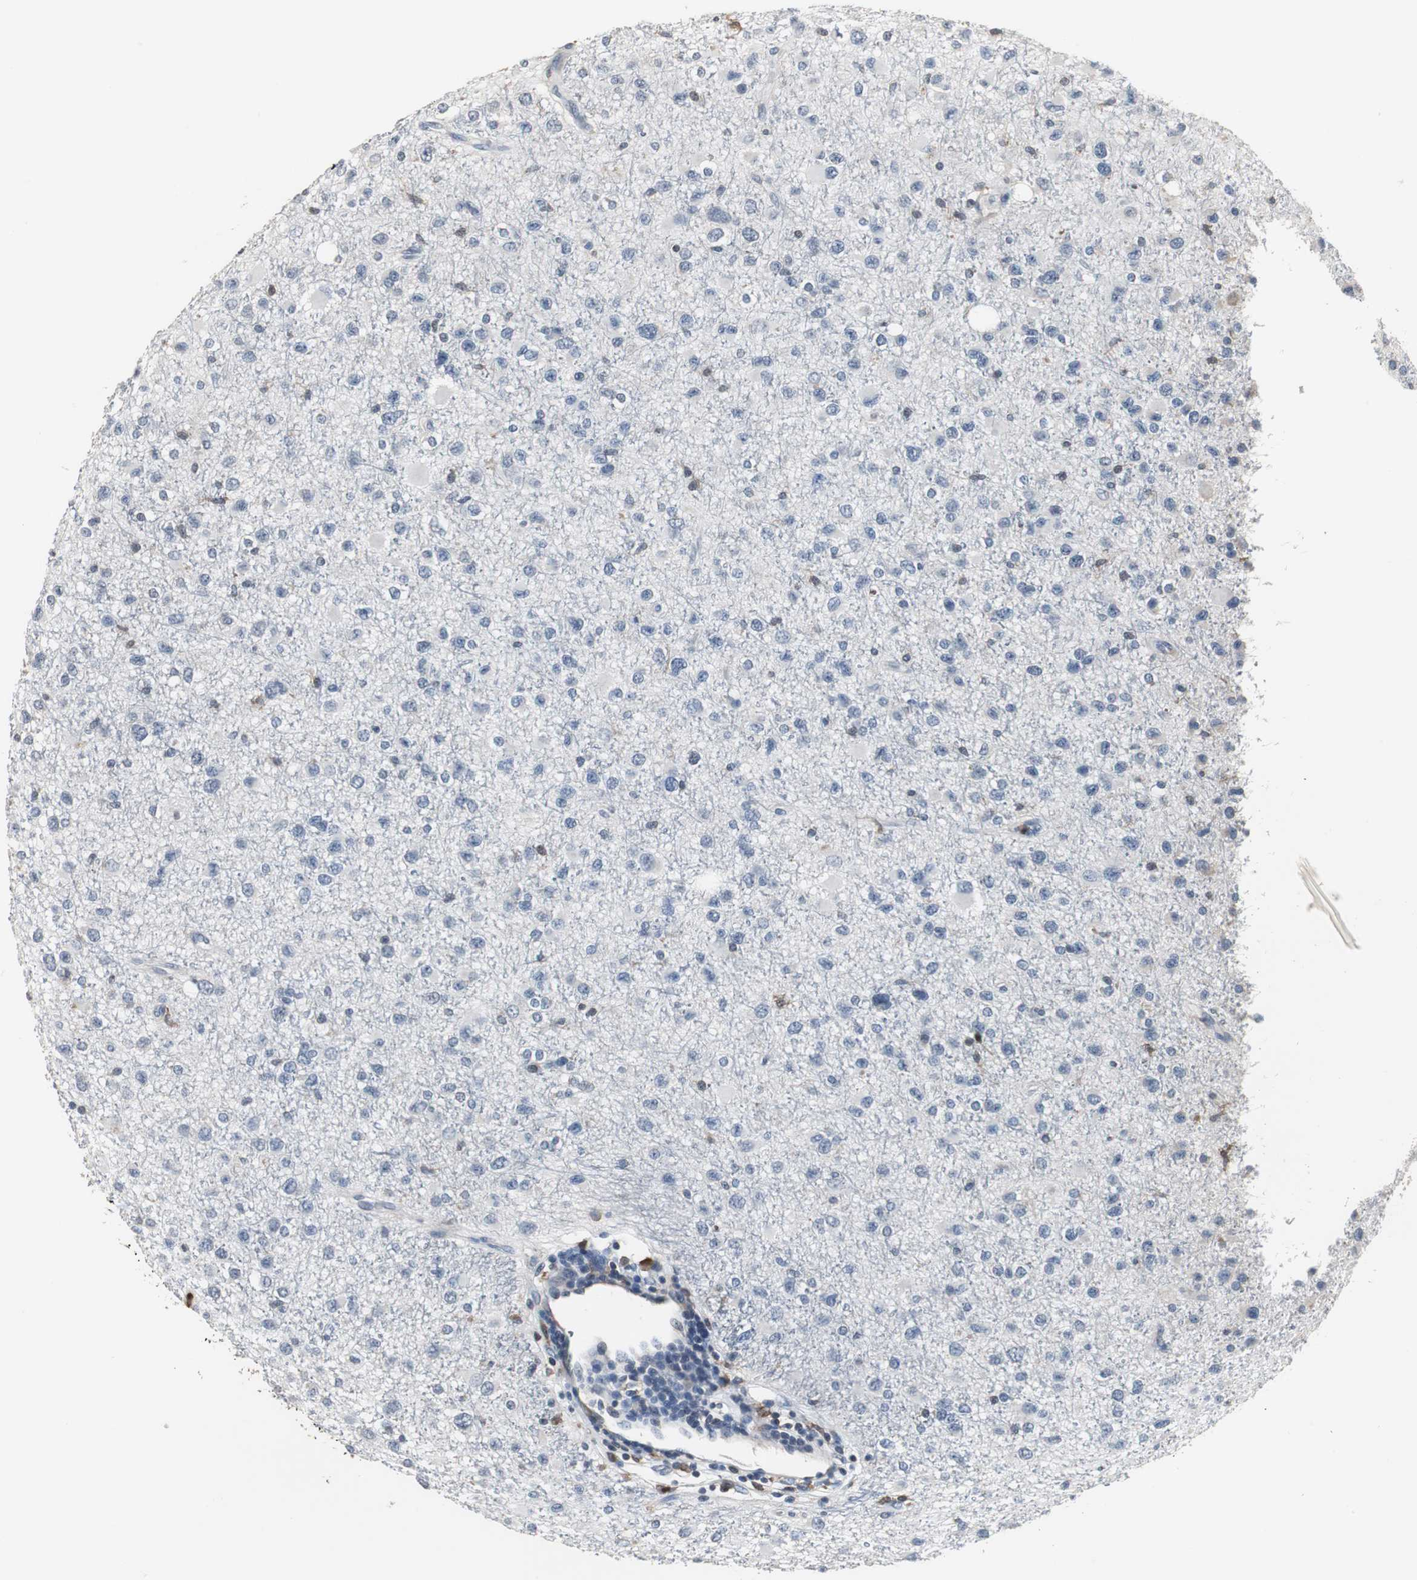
{"staining": {"intensity": "negative", "quantity": "none", "location": "none"}, "tissue": "glioma", "cell_type": "Tumor cells", "image_type": "cancer", "snomed": [{"axis": "morphology", "description": "Glioma, malignant, Low grade"}, {"axis": "topography", "description": "Brain"}], "caption": "Immunohistochemistry image of neoplastic tissue: glioma stained with DAB exhibits no significant protein expression in tumor cells. The staining is performed using DAB brown chromogen with nuclei counter-stained in using hematoxylin.", "gene": "NCF2", "patient": {"sex": "male", "age": 42}}